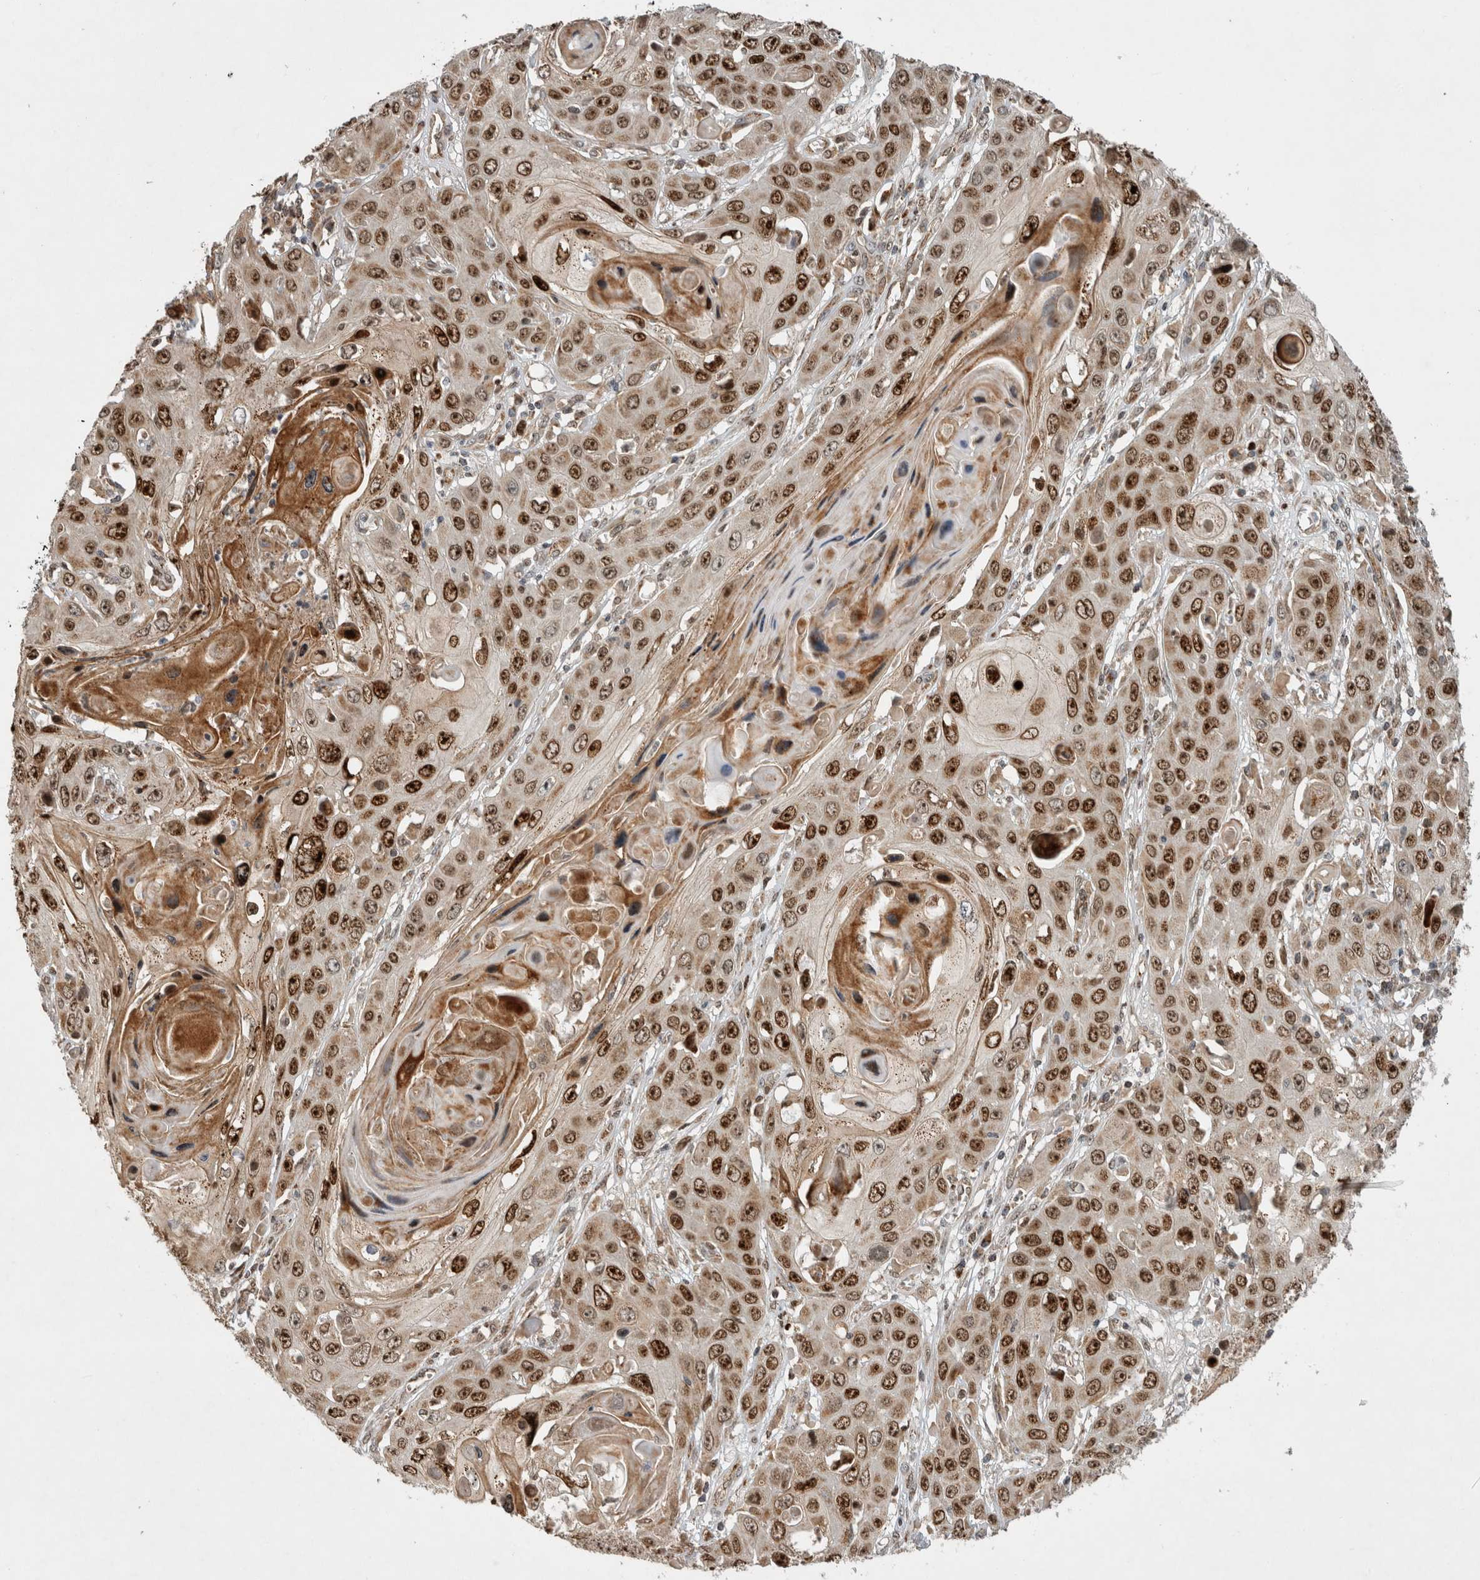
{"staining": {"intensity": "strong", "quantity": ">75%", "location": "cytoplasmic/membranous,nuclear"}, "tissue": "skin cancer", "cell_type": "Tumor cells", "image_type": "cancer", "snomed": [{"axis": "morphology", "description": "Squamous cell carcinoma, NOS"}, {"axis": "topography", "description": "Skin"}], "caption": "Tumor cells reveal high levels of strong cytoplasmic/membranous and nuclear positivity in approximately >75% of cells in human skin squamous cell carcinoma.", "gene": "INSRR", "patient": {"sex": "male", "age": 55}}